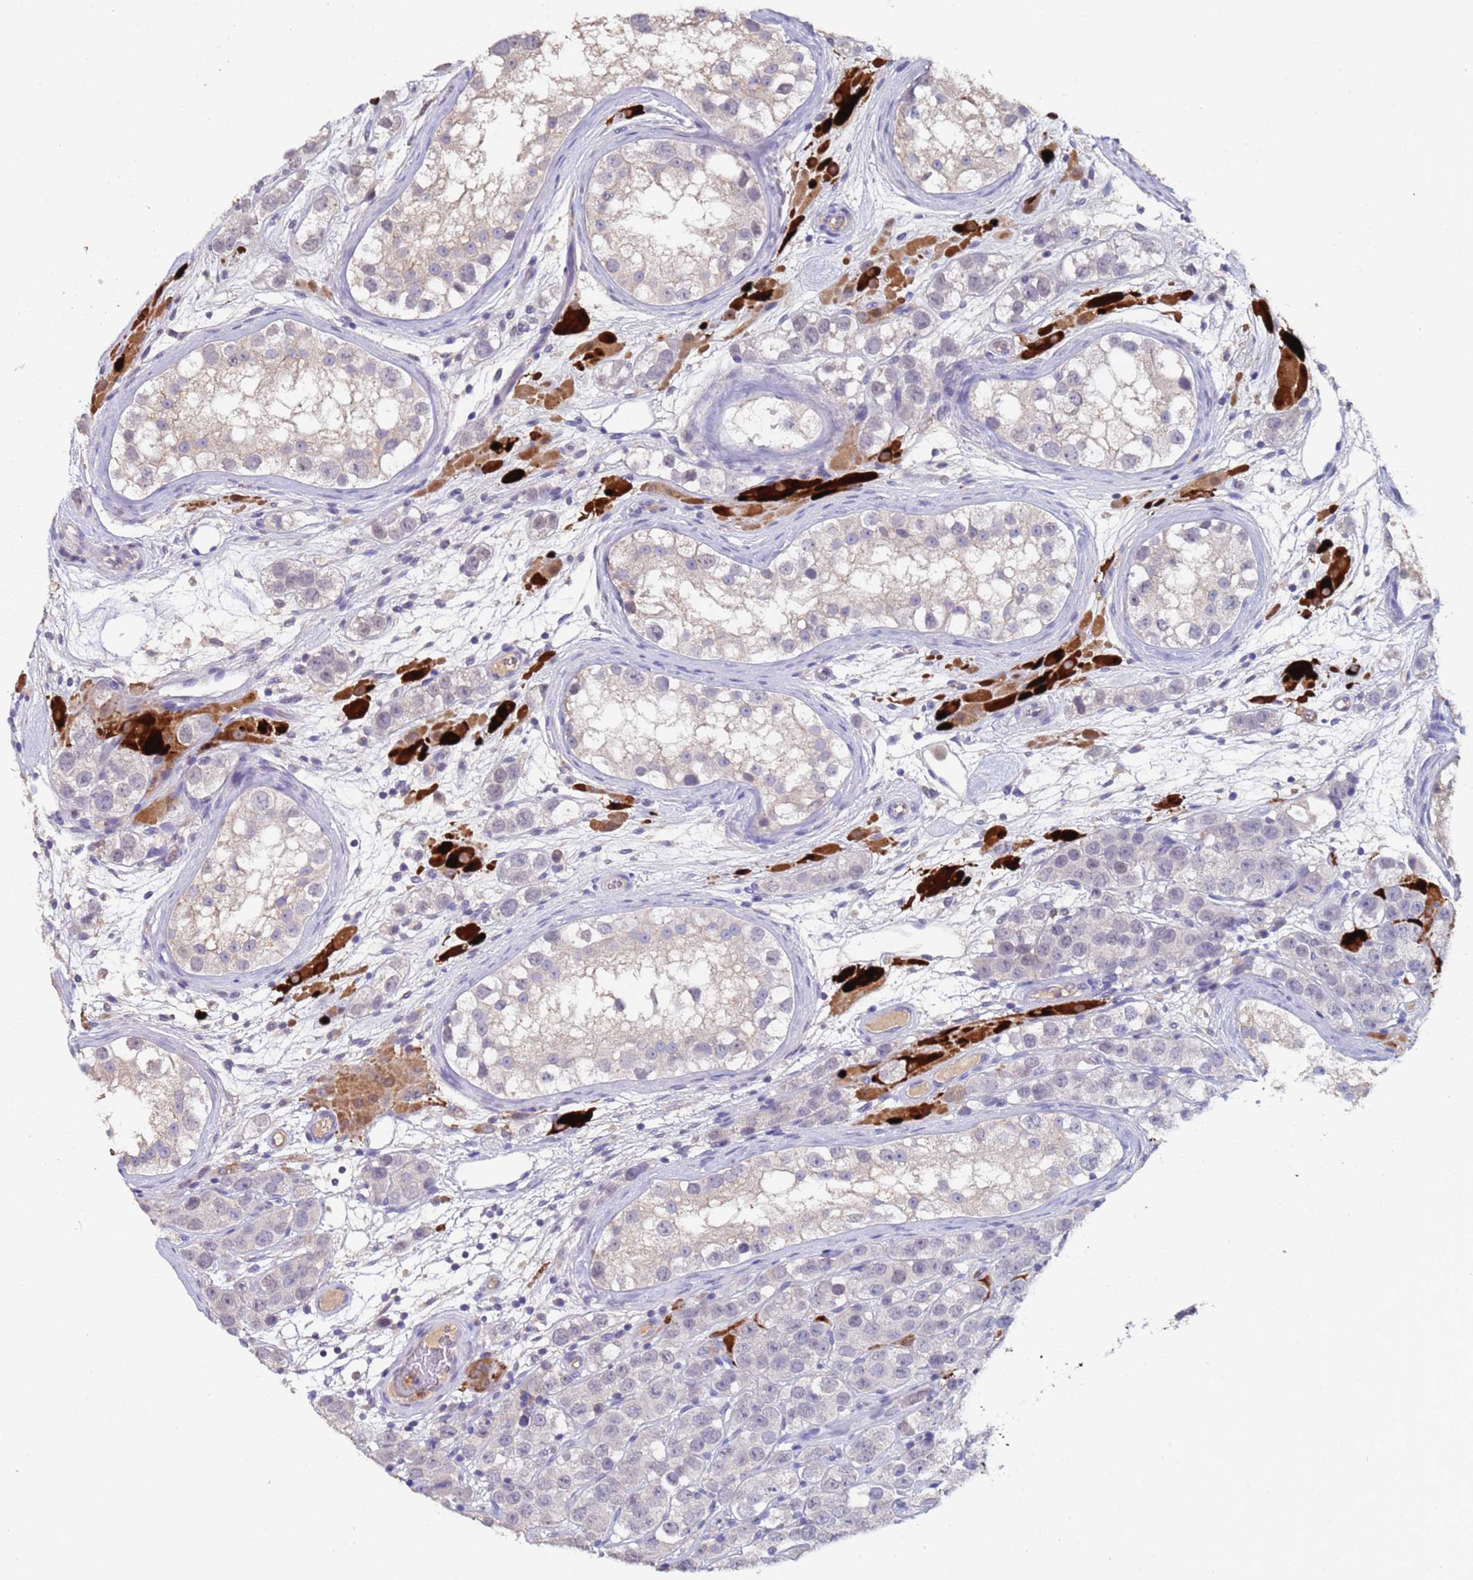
{"staining": {"intensity": "negative", "quantity": "none", "location": "none"}, "tissue": "testis cancer", "cell_type": "Tumor cells", "image_type": "cancer", "snomed": [{"axis": "morphology", "description": "Seminoma, NOS"}, {"axis": "topography", "description": "Testis"}], "caption": "Tumor cells are negative for brown protein staining in testis seminoma. Brightfield microscopy of immunohistochemistry (IHC) stained with DAB (brown) and hematoxylin (blue), captured at high magnification.", "gene": "ZNF248", "patient": {"sex": "male", "age": 28}}